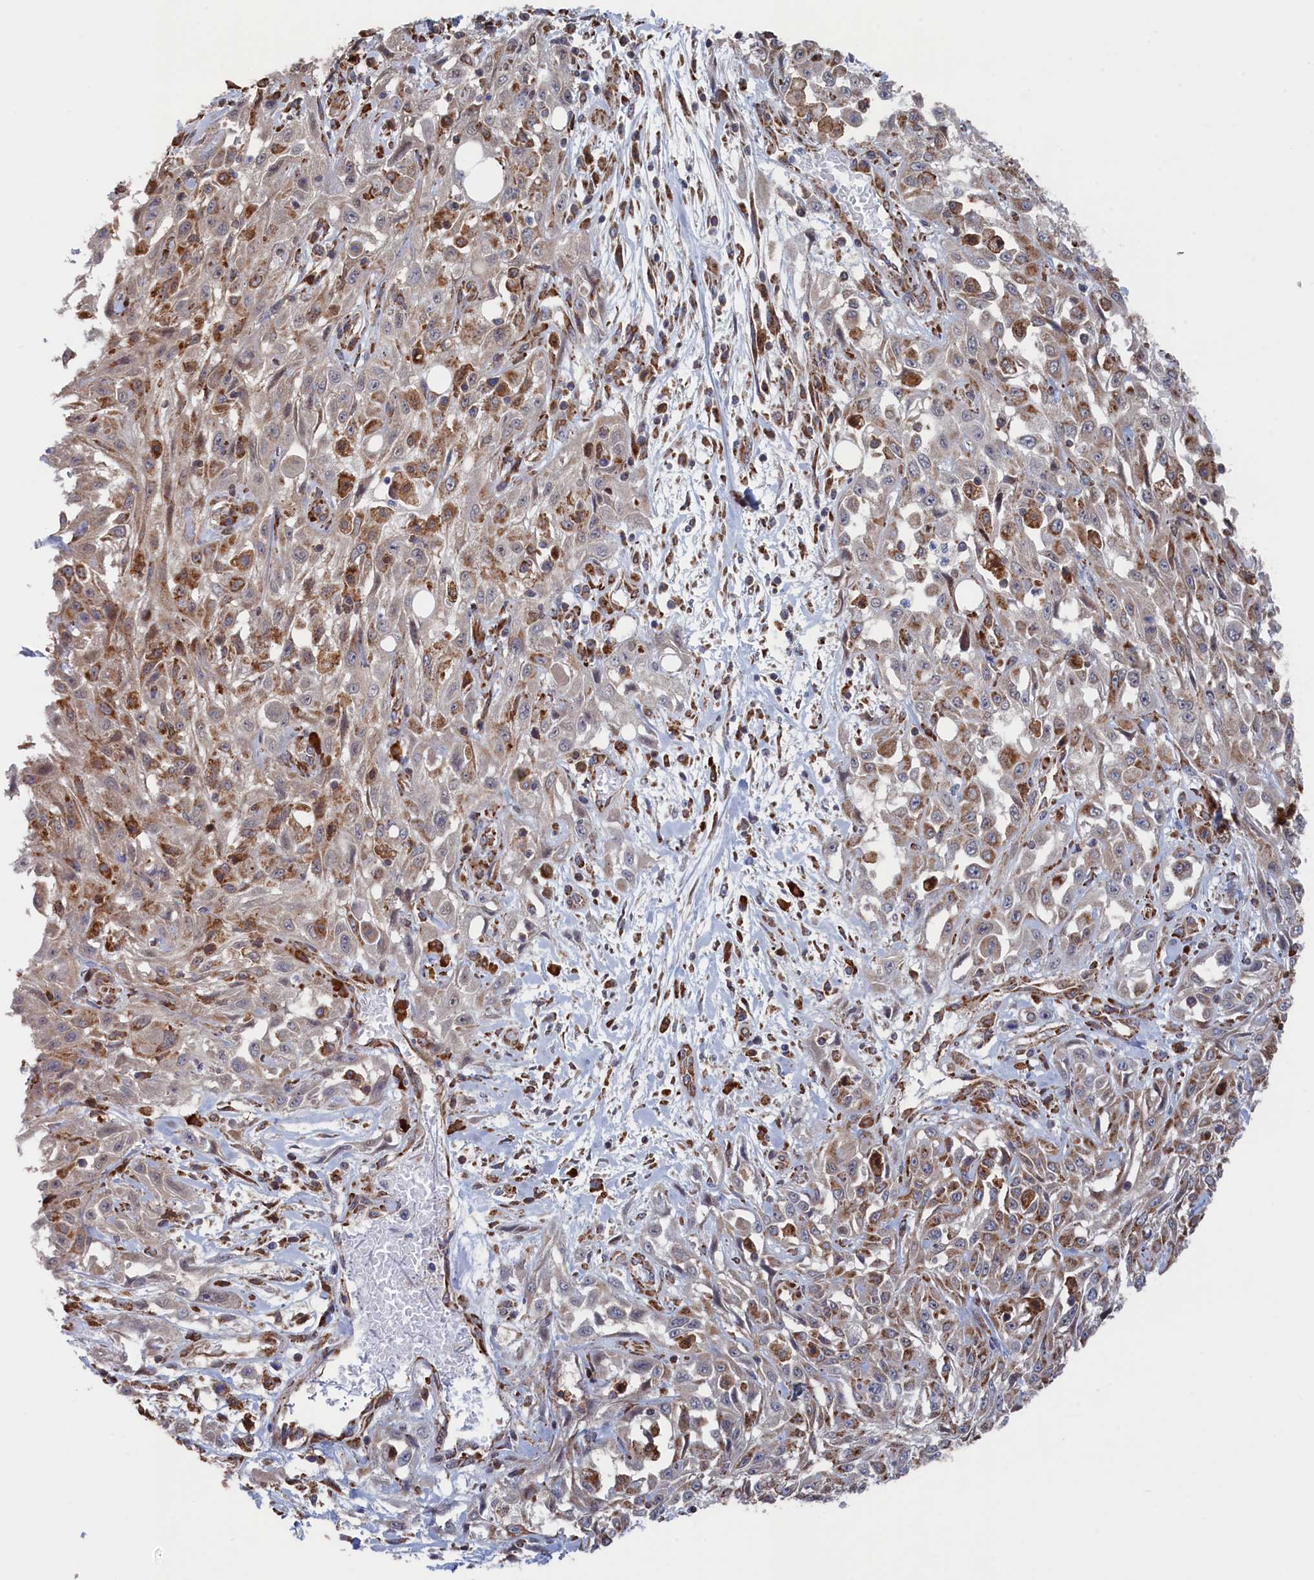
{"staining": {"intensity": "moderate", "quantity": ">75%", "location": "cytoplasmic/membranous"}, "tissue": "skin cancer", "cell_type": "Tumor cells", "image_type": "cancer", "snomed": [{"axis": "morphology", "description": "Squamous cell carcinoma, NOS"}, {"axis": "morphology", "description": "Squamous cell carcinoma, metastatic, NOS"}, {"axis": "topography", "description": "Skin"}, {"axis": "topography", "description": "Lymph node"}], "caption": "This image exhibits IHC staining of skin cancer (squamous cell carcinoma), with medium moderate cytoplasmic/membranous expression in approximately >75% of tumor cells.", "gene": "BPIFB6", "patient": {"sex": "male", "age": 75}}